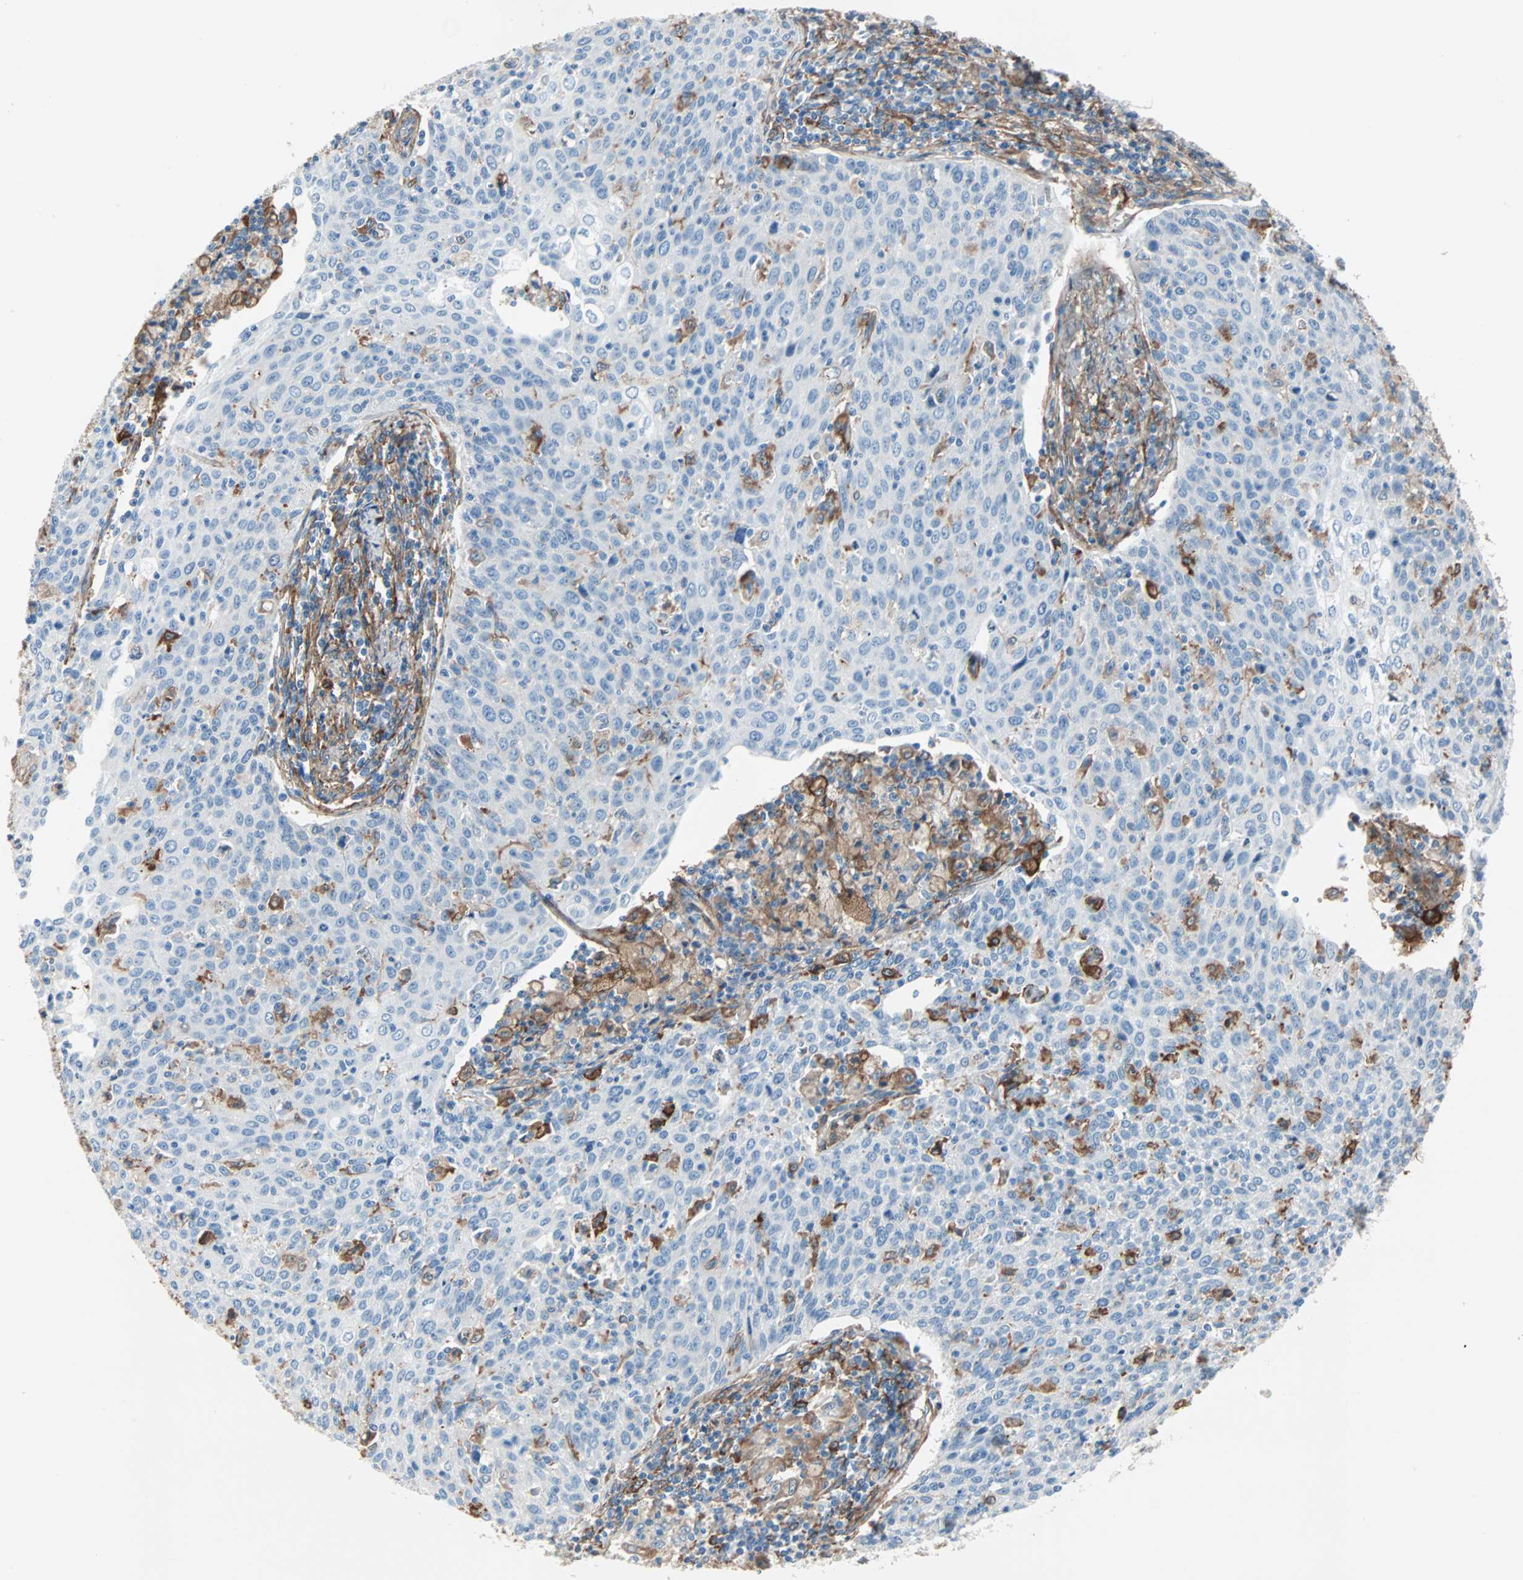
{"staining": {"intensity": "negative", "quantity": "none", "location": "none"}, "tissue": "cervical cancer", "cell_type": "Tumor cells", "image_type": "cancer", "snomed": [{"axis": "morphology", "description": "Squamous cell carcinoma, NOS"}, {"axis": "topography", "description": "Cervix"}], "caption": "High power microscopy image of an immunohistochemistry photomicrograph of cervical squamous cell carcinoma, revealing no significant staining in tumor cells.", "gene": "EPB41L2", "patient": {"sex": "female", "age": 38}}